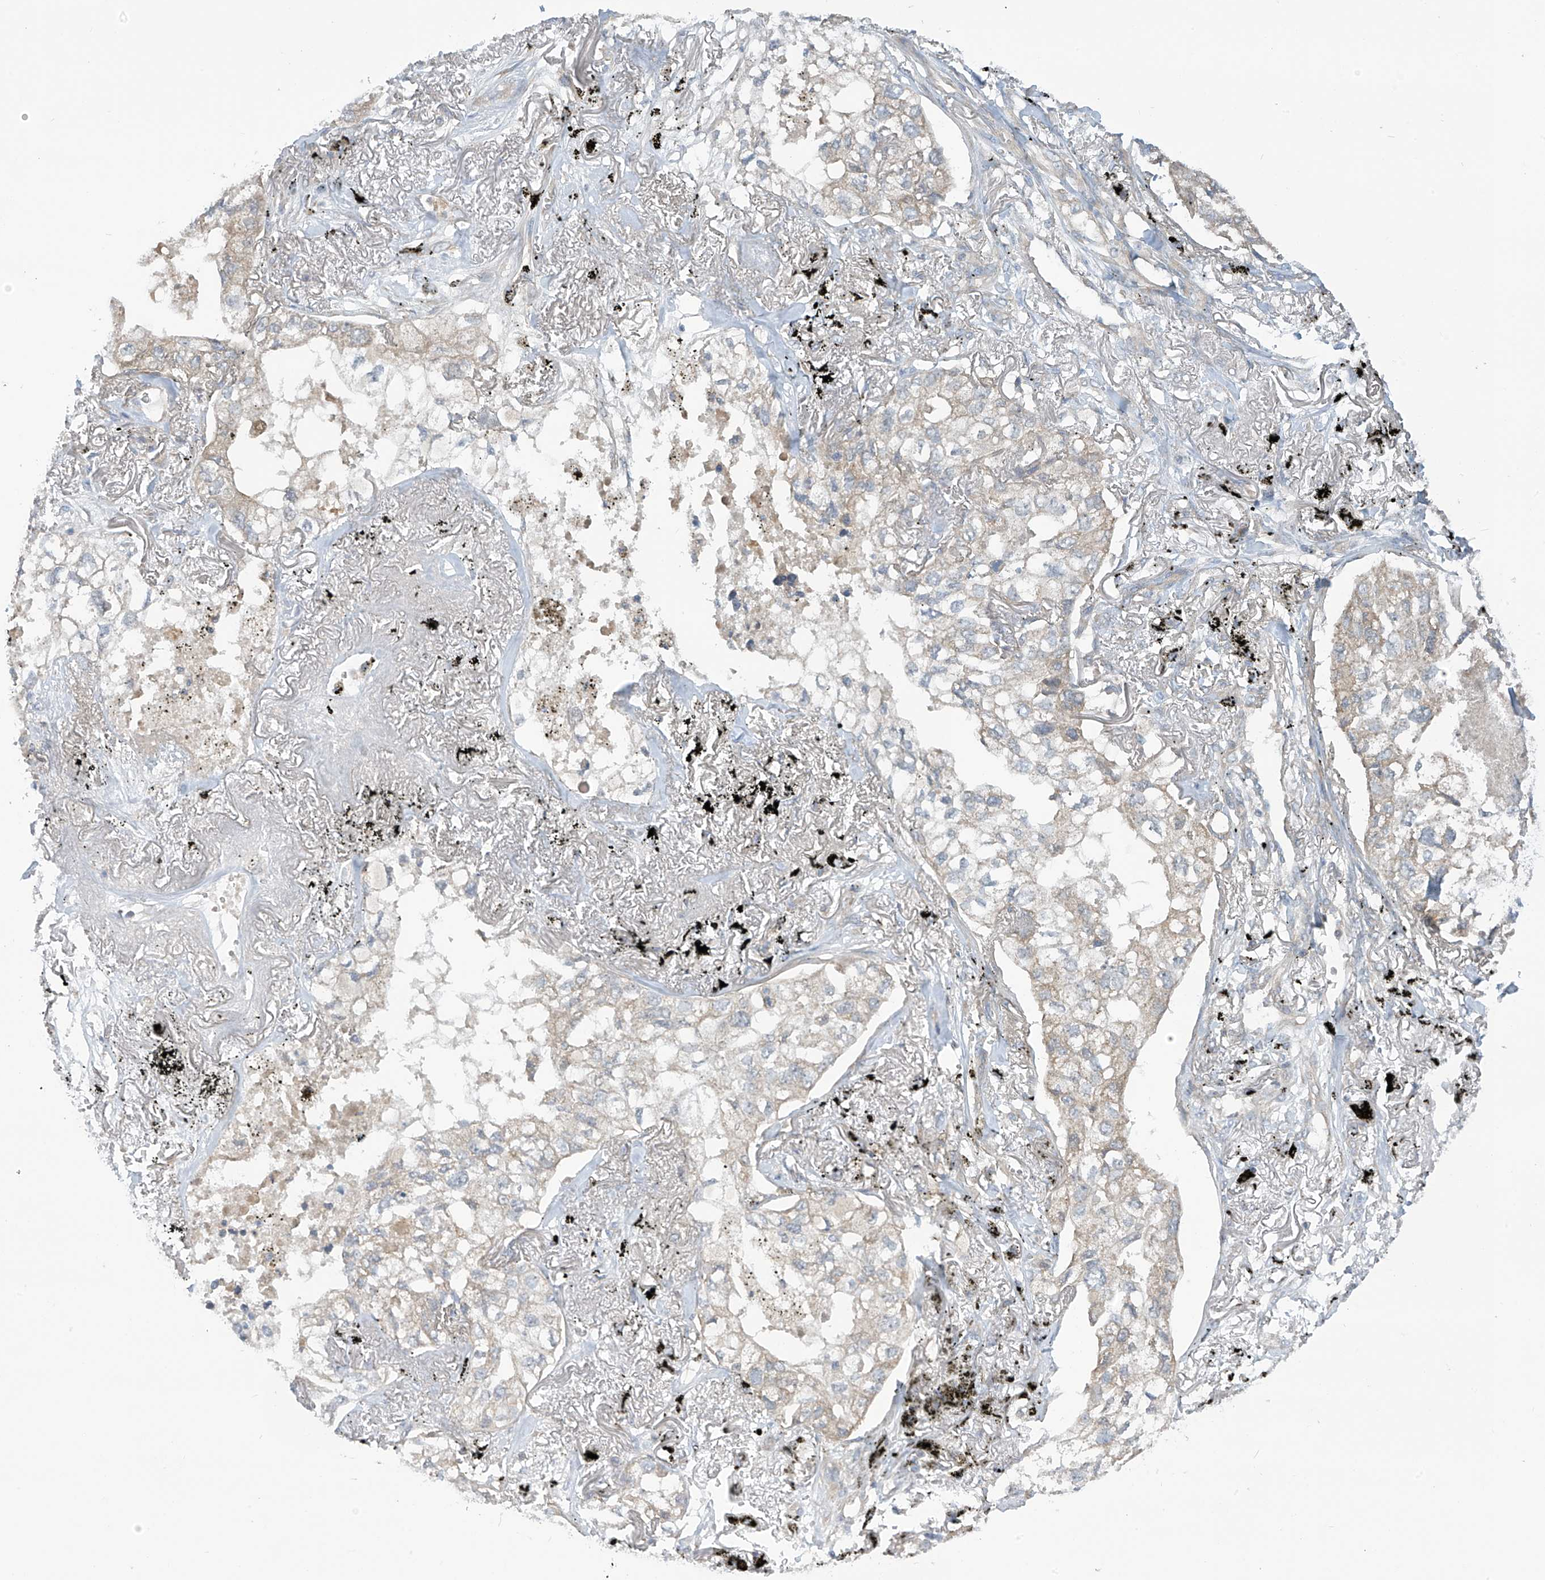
{"staining": {"intensity": "negative", "quantity": "none", "location": "none"}, "tissue": "lung cancer", "cell_type": "Tumor cells", "image_type": "cancer", "snomed": [{"axis": "morphology", "description": "Adenocarcinoma, NOS"}, {"axis": "topography", "description": "Lung"}], "caption": "Immunohistochemistry (IHC) of adenocarcinoma (lung) shows no positivity in tumor cells. (Stains: DAB (3,3'-diaminobenzidine) immunohistochemistry with hematoxylin counter stain, Microscopy: brightfield microscopy at high magnification).", "gene": "SCGB1D2", "patient": {"sex": "male", "age": 65}}